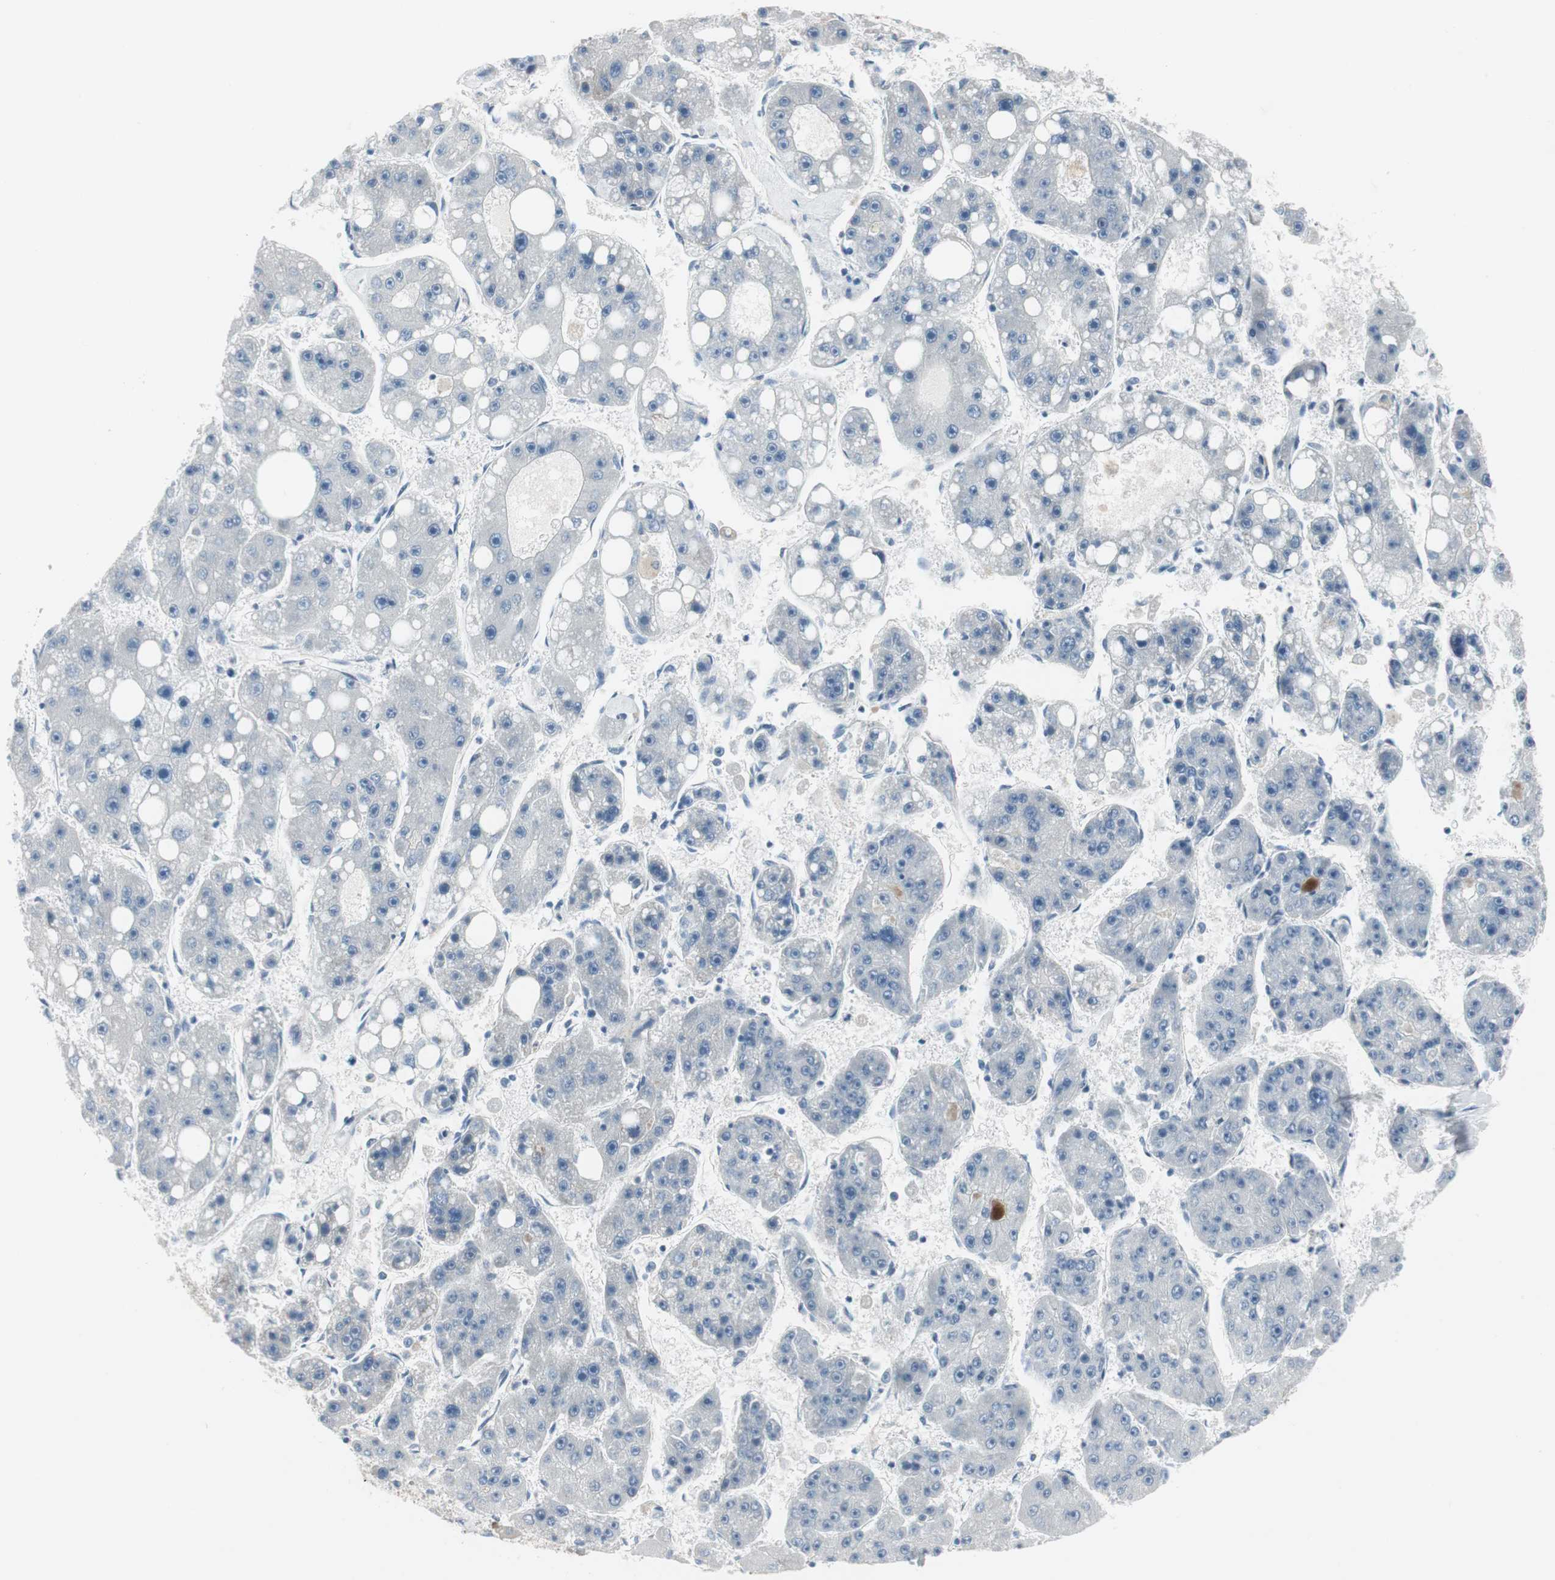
{"staining": {"intensity": "negative", "quantity": "none", "location": "none"}, "tissue": "liver cancer", "cell_type": "Tumor cells", "image_type": "cancer", "snomed": [{"axis": "morphology", "description": "Carcinoma, Hepatocellular, NOS"}, {"axis": "topography", "description": "Liver"}], "caption": "Immunohistochemical staining of liver cancer (hepatocellular carcinoma) exhibits no significant positivity in tumor cells.", "gene": "PIGR", "patient": {"sex": "female", "age": 61}}